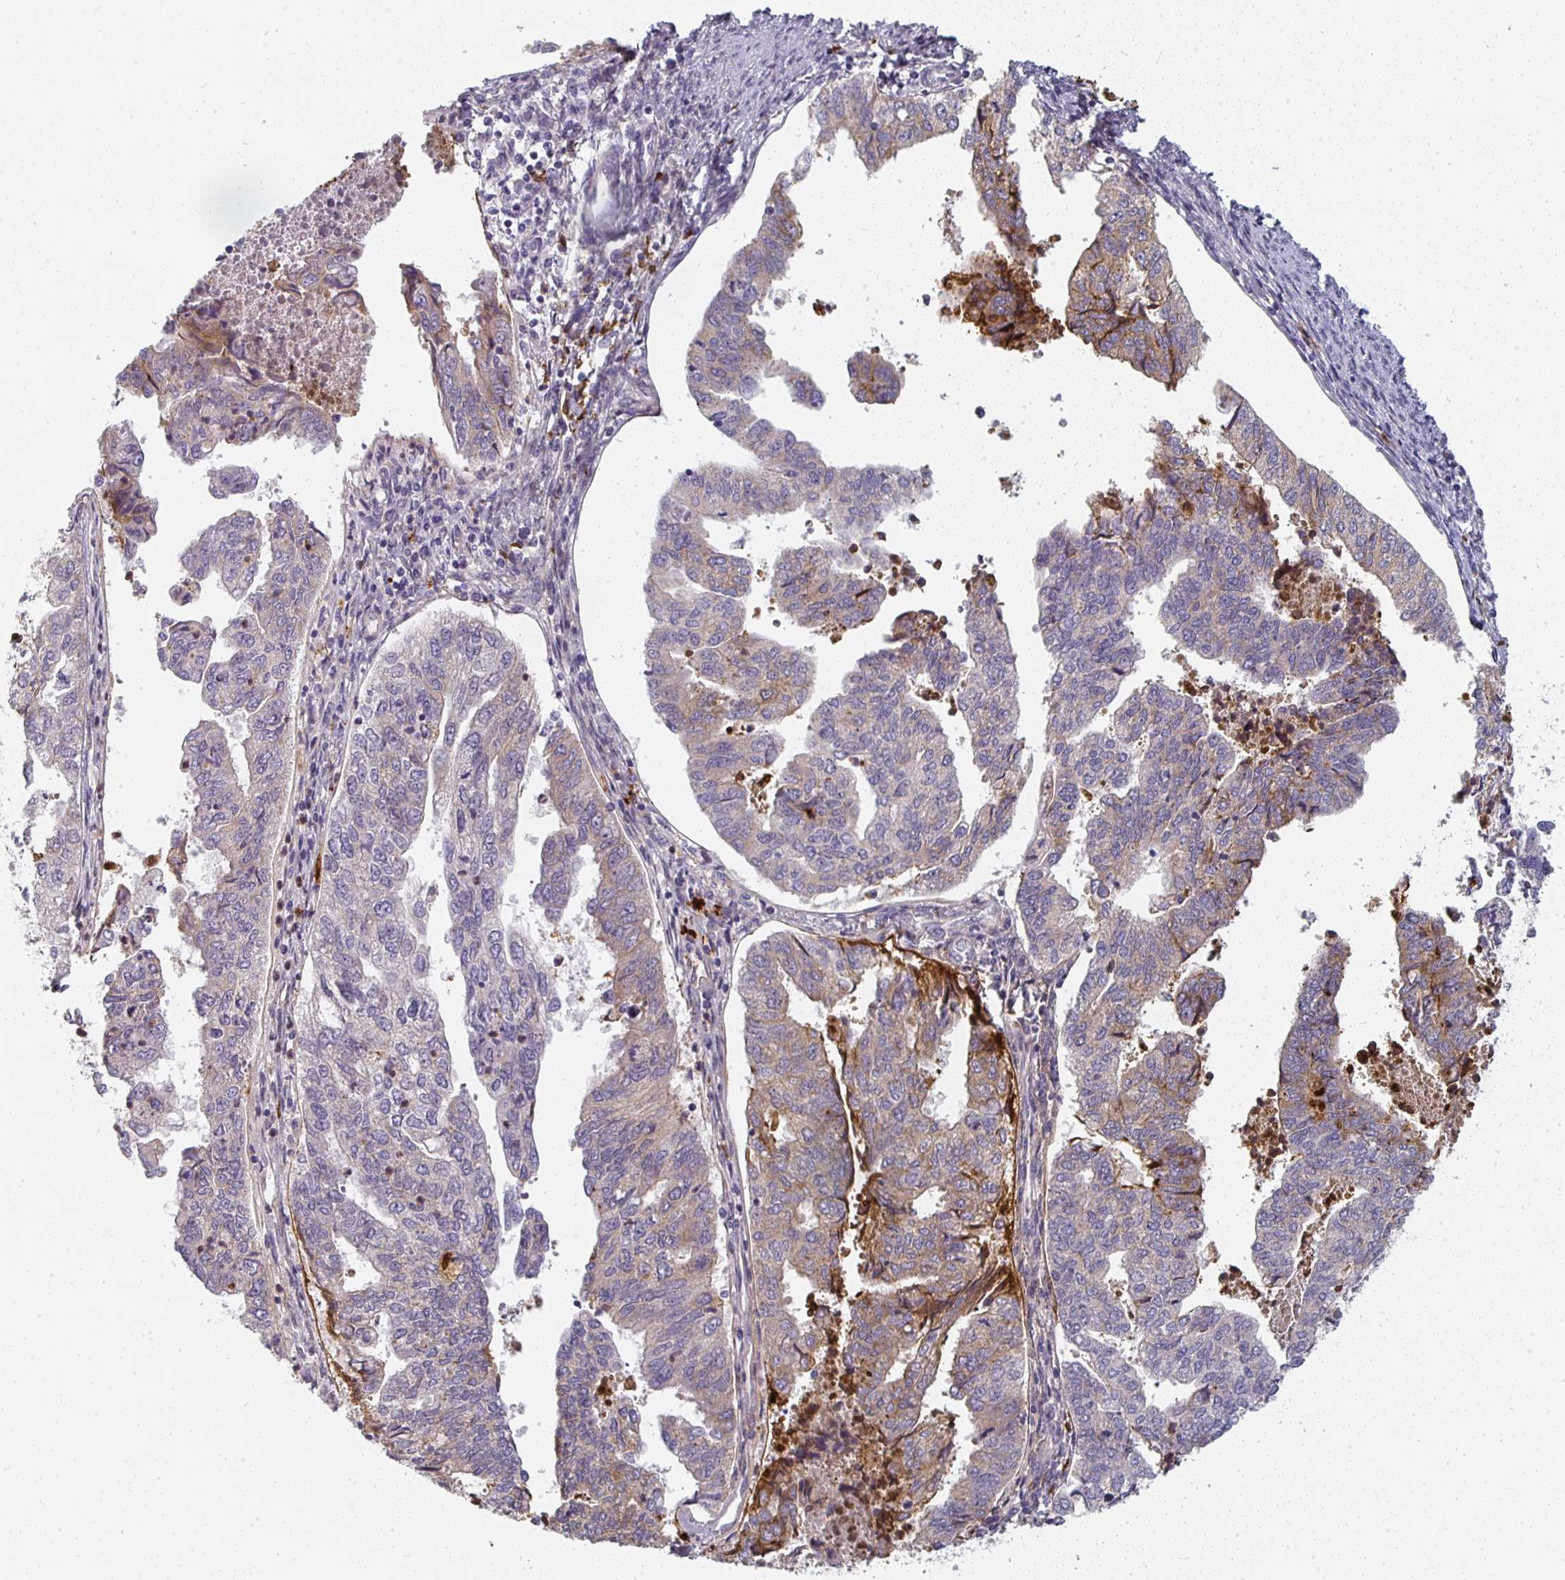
{"staining": {"intensity": "weak", "quantity": "<25%", "location": "cytoplasmic/membranous"}, "tissue": "endometrial cancer", "cell_type": "Tumor cells", "image_type": "cancer", "snomed": [{"axis": "morphology", "description": "Adenocarcinoma, NOS"}, {"axis": "topography", "description": "Endometrium"}], "caption": "Immunohistochemistry of endometrial cancer (adenocarcinoma) shows no staining in tumor cells.", "gene": "CTHRC1", "patient": {"sex": "female", "age": 73}}